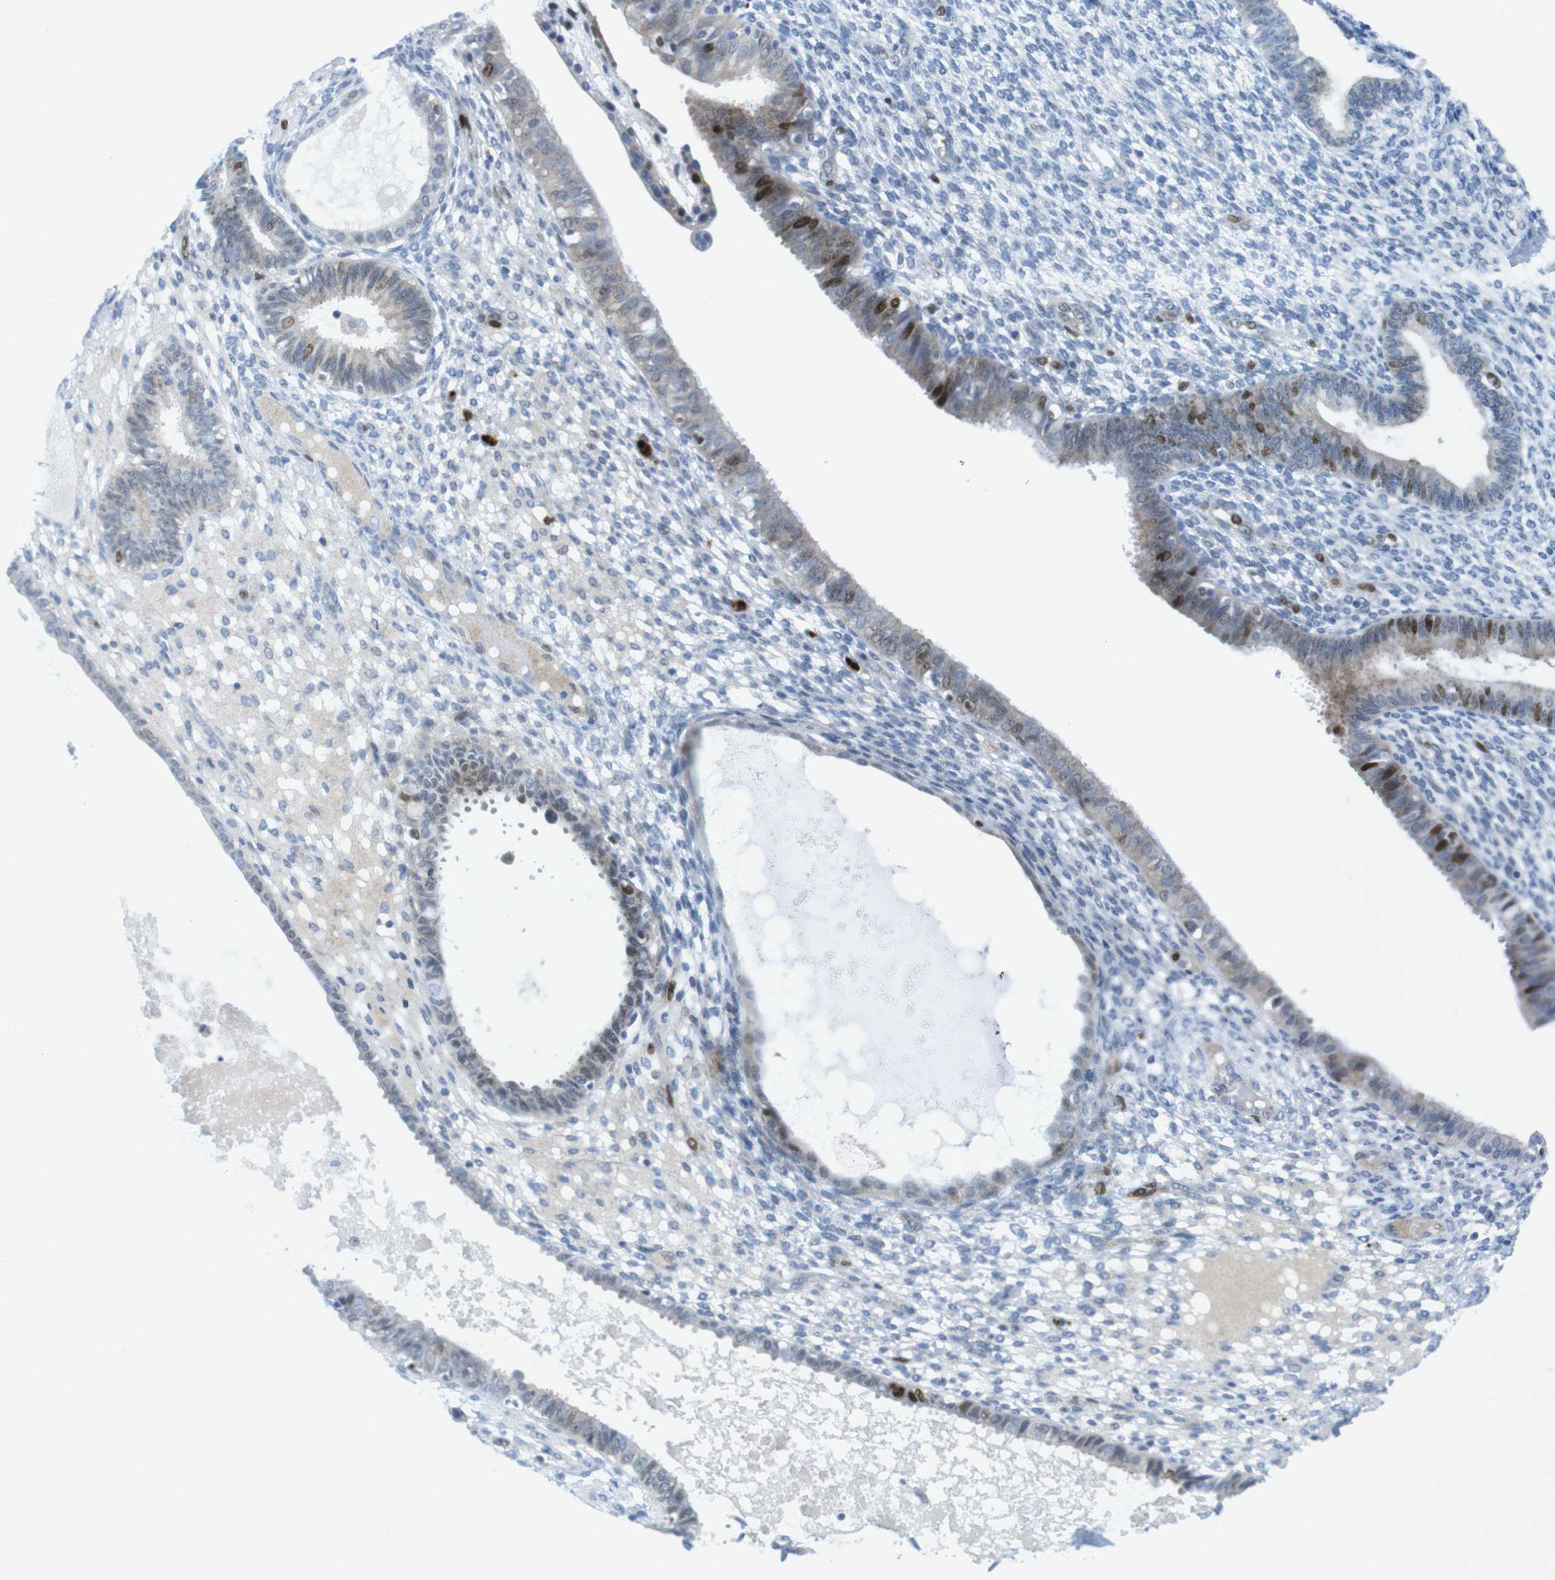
{"staining": {"intensity": "negative", "quantity": "none", "location": "none"}, "tissue": "endometrium", "cell_type": "Cells in endometrial stroma", "image_type": "normal", "snomed": [{"axis": "morphology", "description": "Normal tissue, NOS"}, {"axis": "topography", "description": "Endometrium"}], "caption": "A high-resolution histopathology image shows IHC staining of benign endometrium, which reveals no significant expression in cells in endometrial stroma. (DAB (3,3'-diaminobenzidine) IHC with hematoxylin counter stain).", "gene": "CHAF1A", "patient": {"sex": "female", "age": 61}}